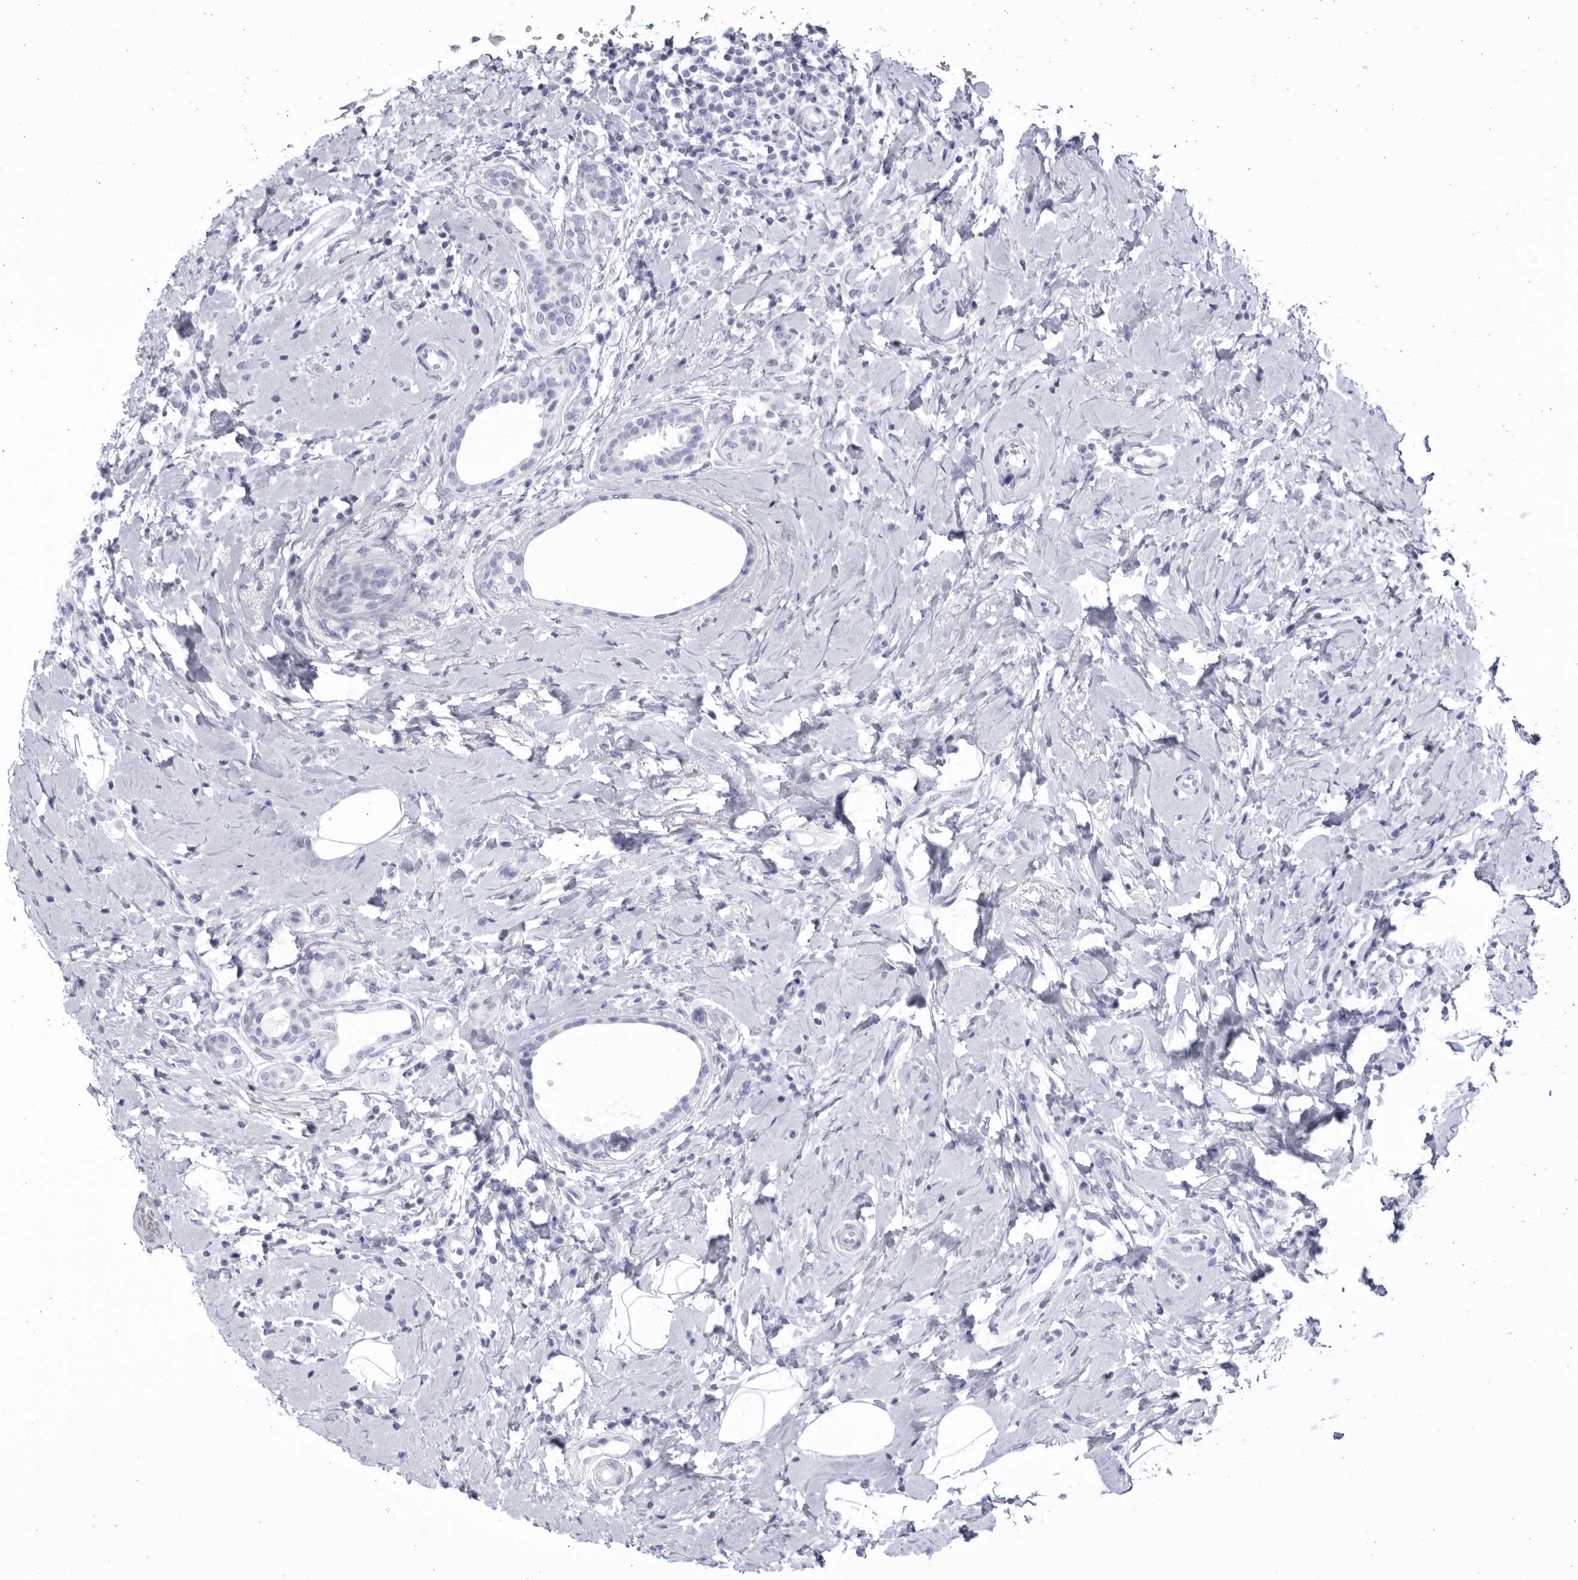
{"staining": {"intensity": "negative", "quantity": "none", "location": "none"}, "tissue": "breast cancer", "cell_type": "Tumor cells", "image_type": "cancer", "snomed": [{"axis": "morphology", "description": "Lobular carcinoma"}, {"axis": "topography", "description": "Breast"}], "caption": "Protein analysis of breast lobular carcinoma shows no significant expression in tumor cells. (DAB (3,3'-diaminobenzidine) immunohistochemistry, high magnification).", "gene": "CCDC181", "patient": {"sex": "female", "age": 47}}